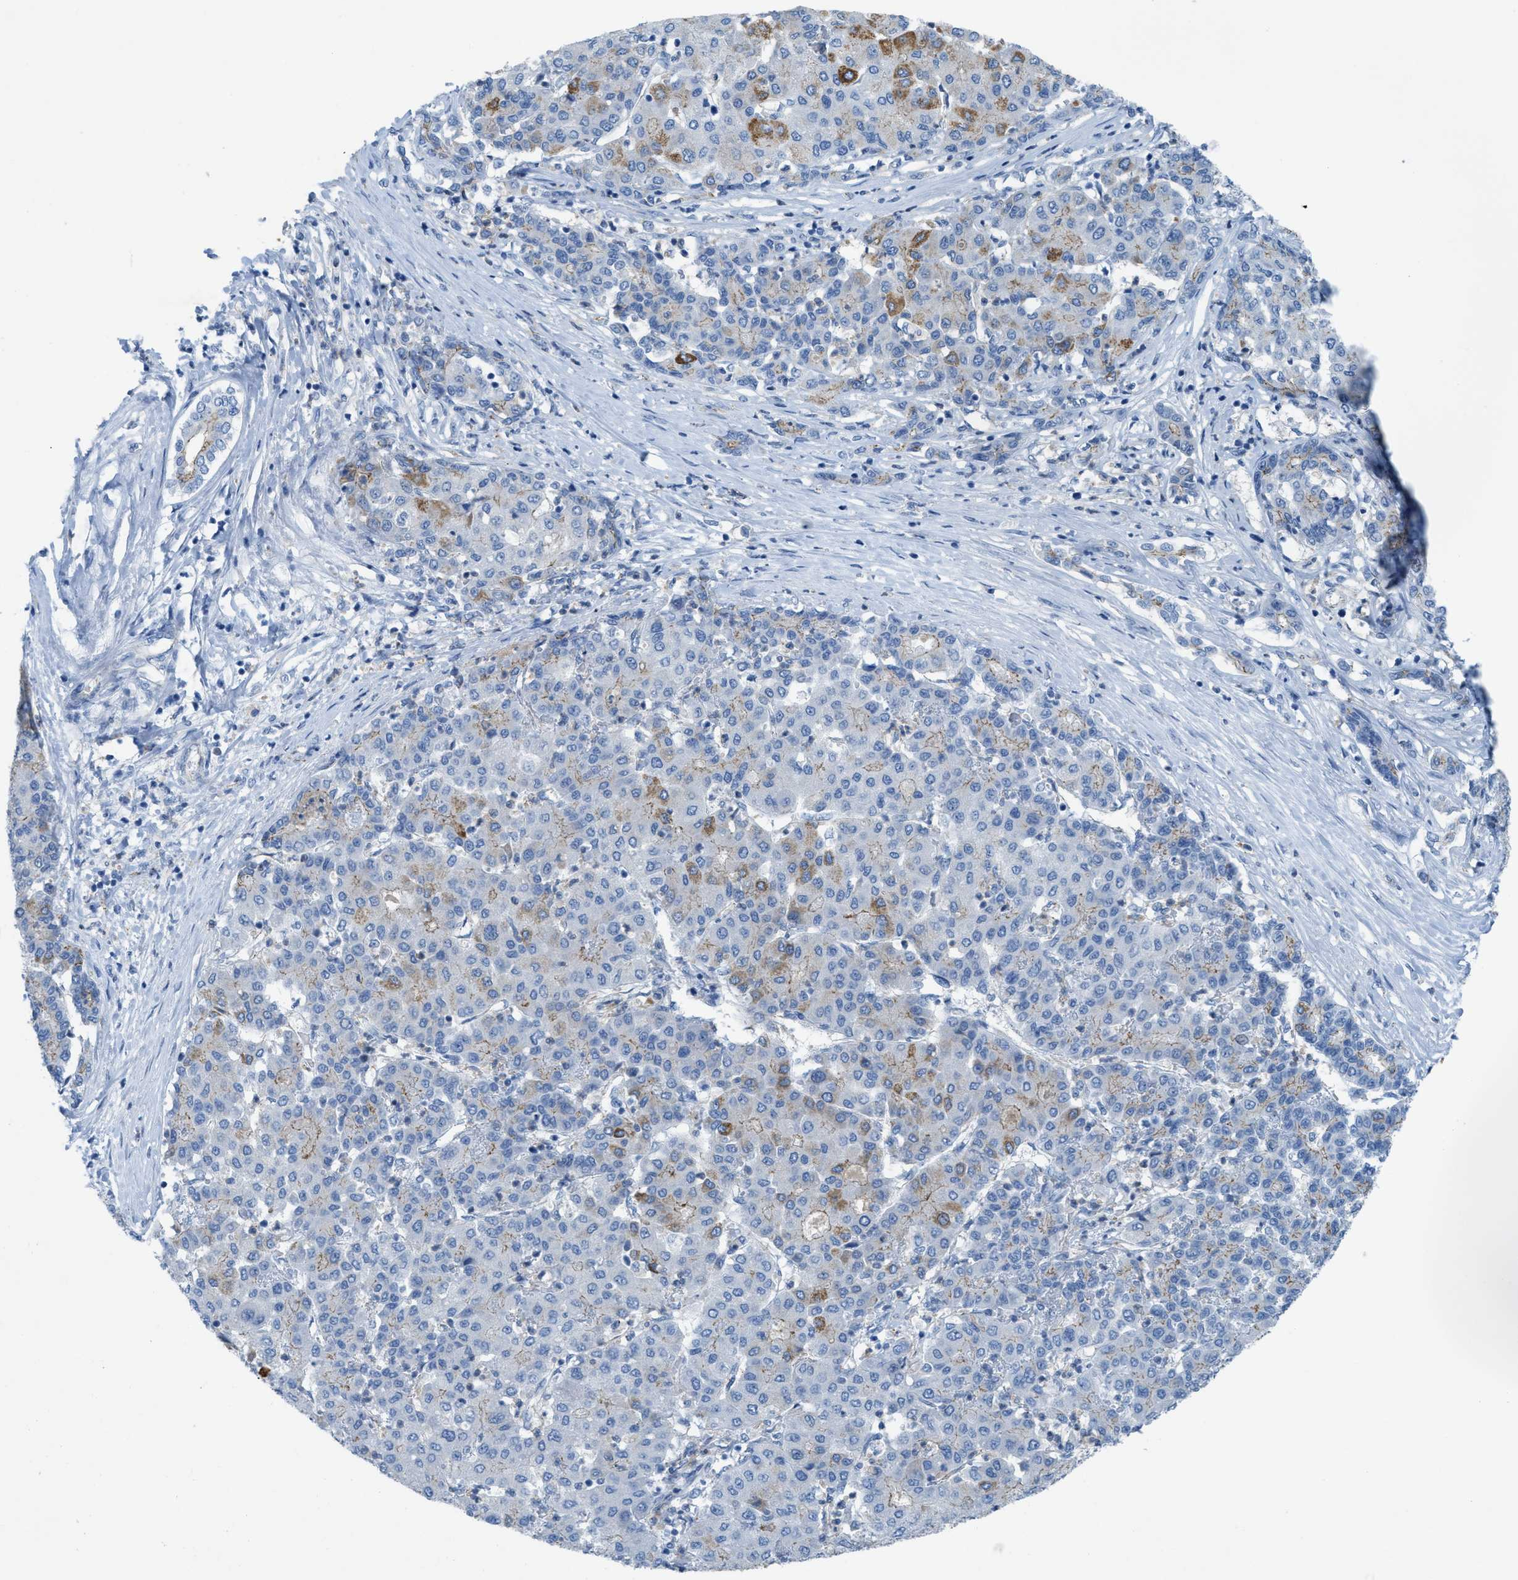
{"staining": {"intensity": "moderate", "quantity": "<25%", "location": "cytoplasmic/membranous"}, "tissue": "liver cancer", "cell_type": "Tumor cells", "image_type": "cancer", "snomed": [{"axis": "morphology", "description": "Carcinoma, Hepatocellular, NOS"}, {"axis": "topography", "description": "Liver"}], "caption": "Immunohistochemical staining of liver hepatocellular carcinoma demonstrates moderate cytoplasmic/membranous protein expression in about <25% of tumor cells.", "gene": "CRB3", "patient": {"sex": "male", "age": 65}}